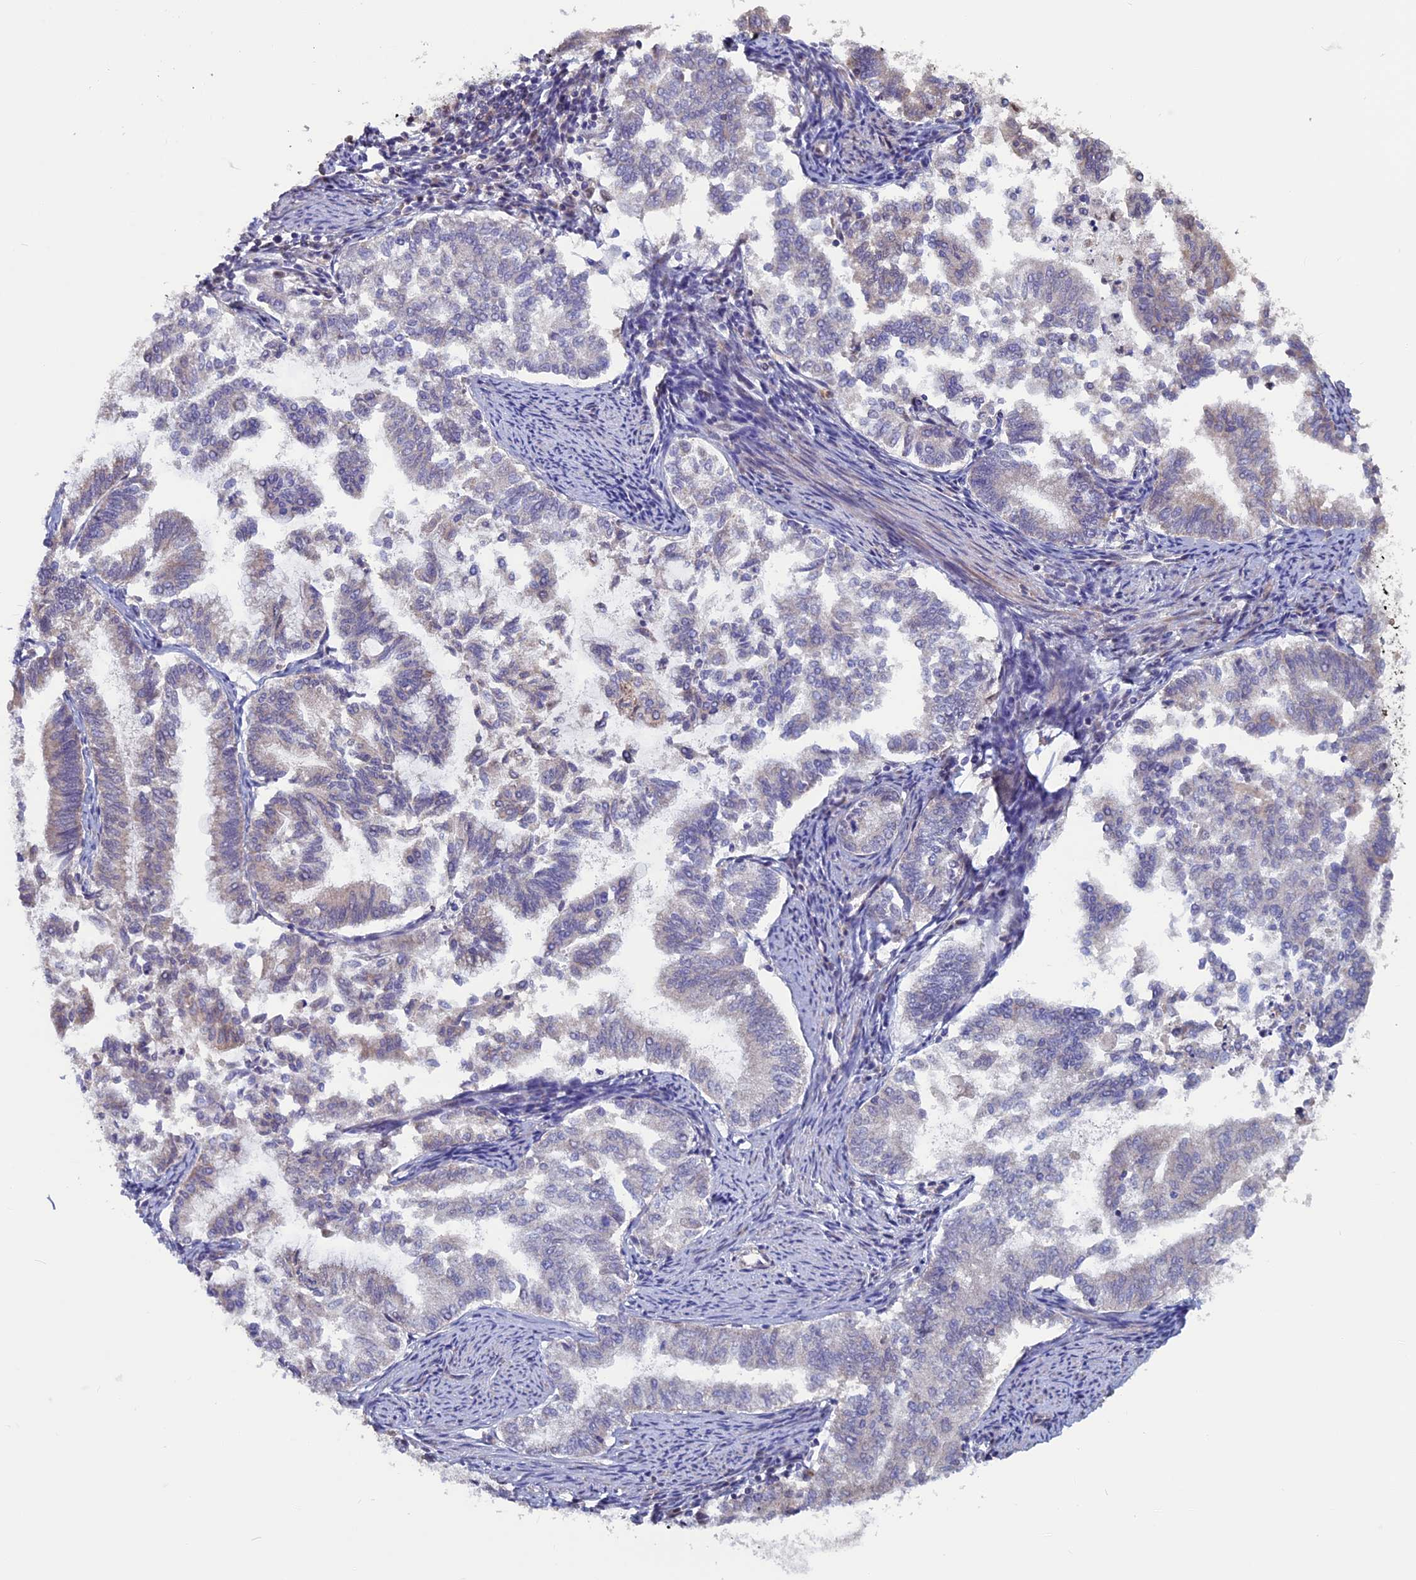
{"staining": {"intensity": "negative", "quantity": "none", "location": "none"}, "tissue": "endometrial cancer", "cell_type": "Tumor cells", "image_type": "cancer", "snomed": [{"axis": "morphology", "description": "Adenocarcinoma, NOS"}, {"axis": "topography", "description": "Endometrium"}], "caption": "Photomicrograph shows no significant protein expression in tumor cells of endometrial cancer (adenocarcinoma).", "gene": "ACSS1", "patient": {"sex": "female", "age": 79}}